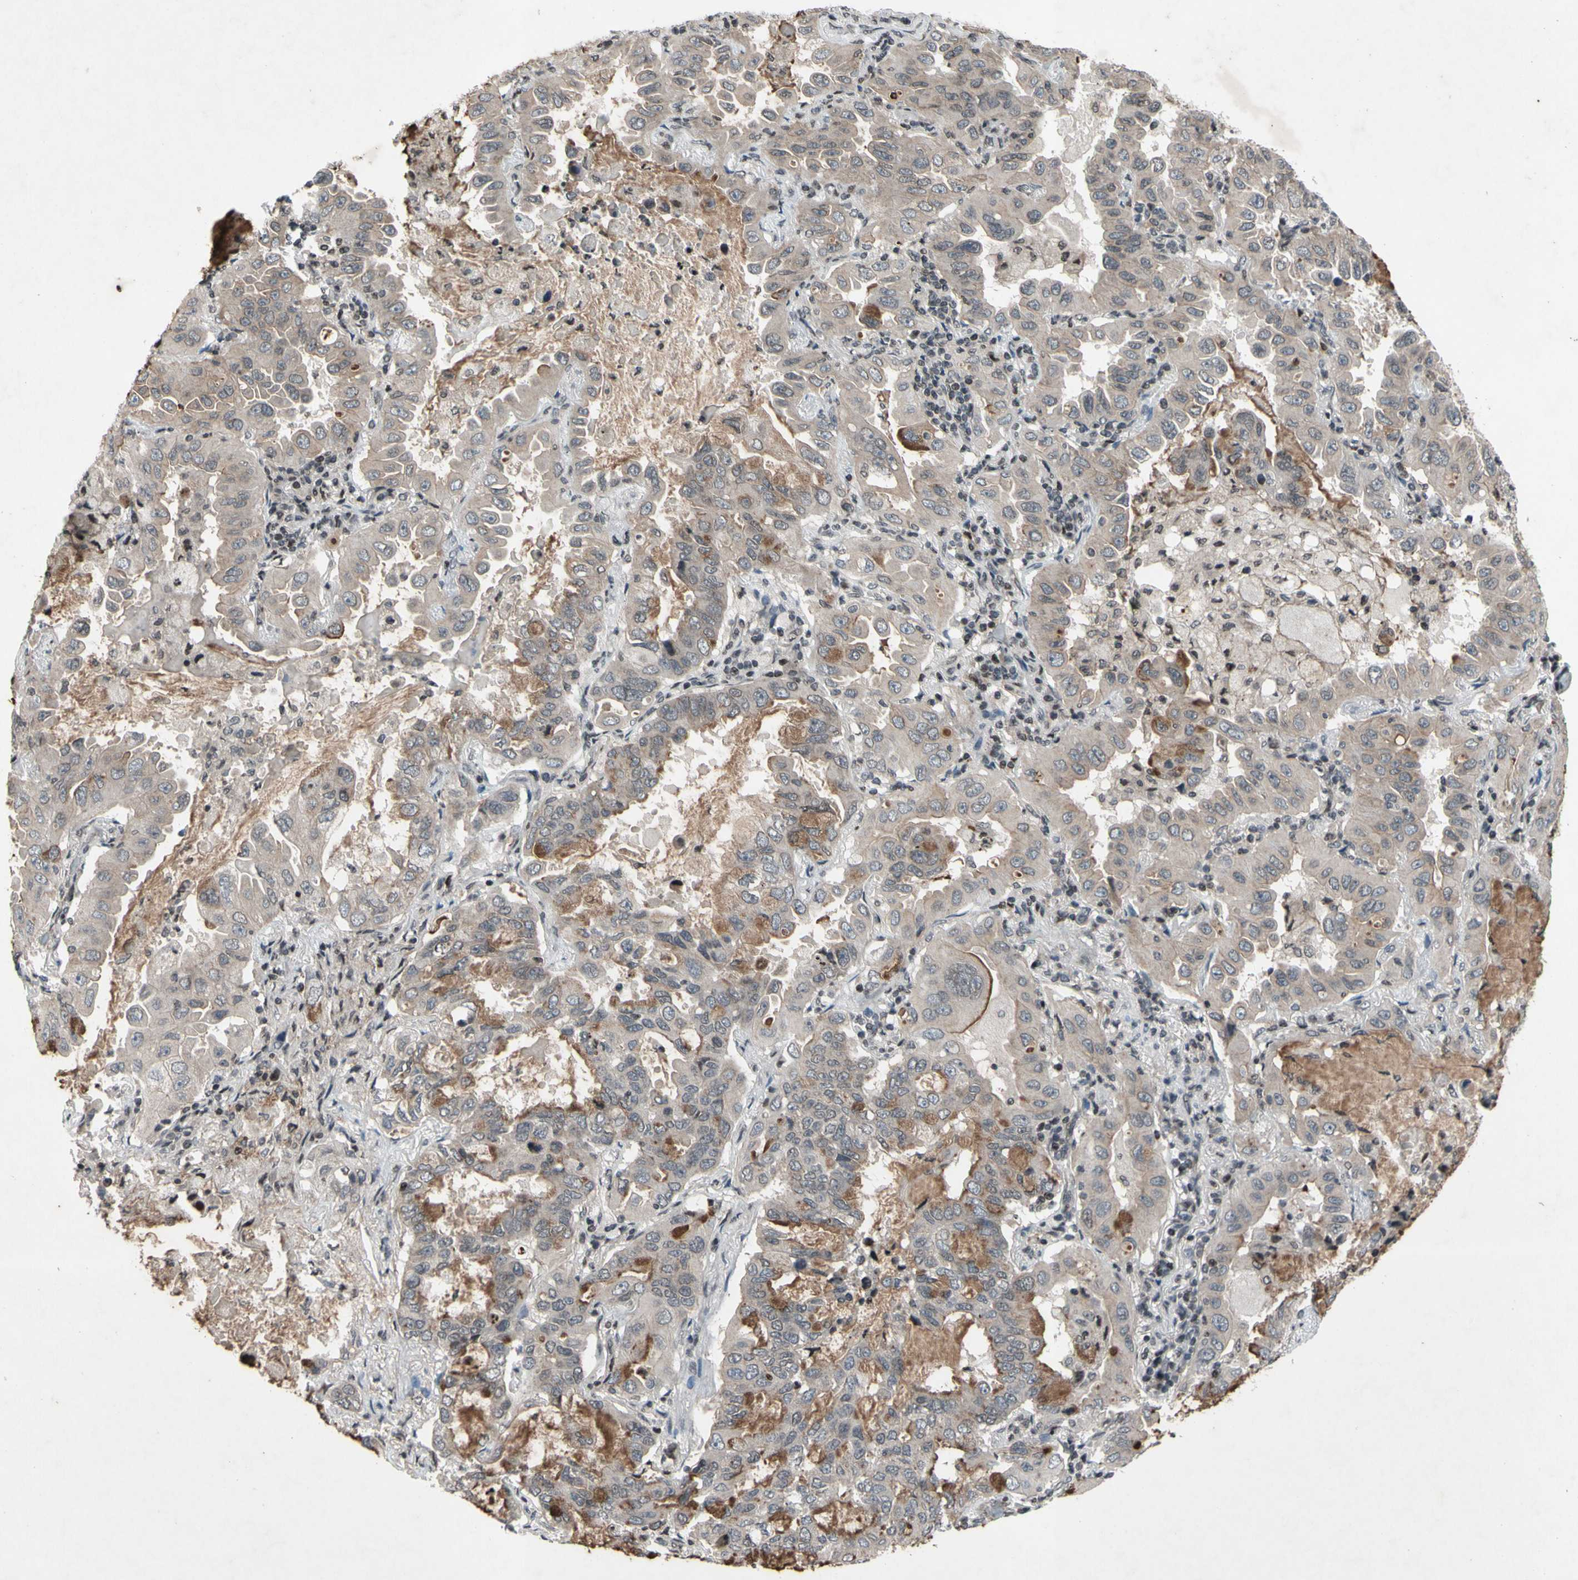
{"staining": {"intensity": "weak", "quantity": ">75%", "location": "cytoplasmic/membranous"}, "tissue": "lung cancer", "cell_type": "Tumor cells", "image_type": "cancer", "snomed": [{"axis": "morphology", "description": "Adenocarcinoma, NOS"}, {"axis": "topography", "description": "Lung"}], "caption": "Brown immunohistochemical staining in adenocarcinoma (lung) shows weak cytoplasmic/membranous positivity in about >75% of tumor cells. (DAB = brown stain, brightfield microscopy at high magnification).", "gene": "XPO1", "patient": {"sex": "male", "age": 64}}